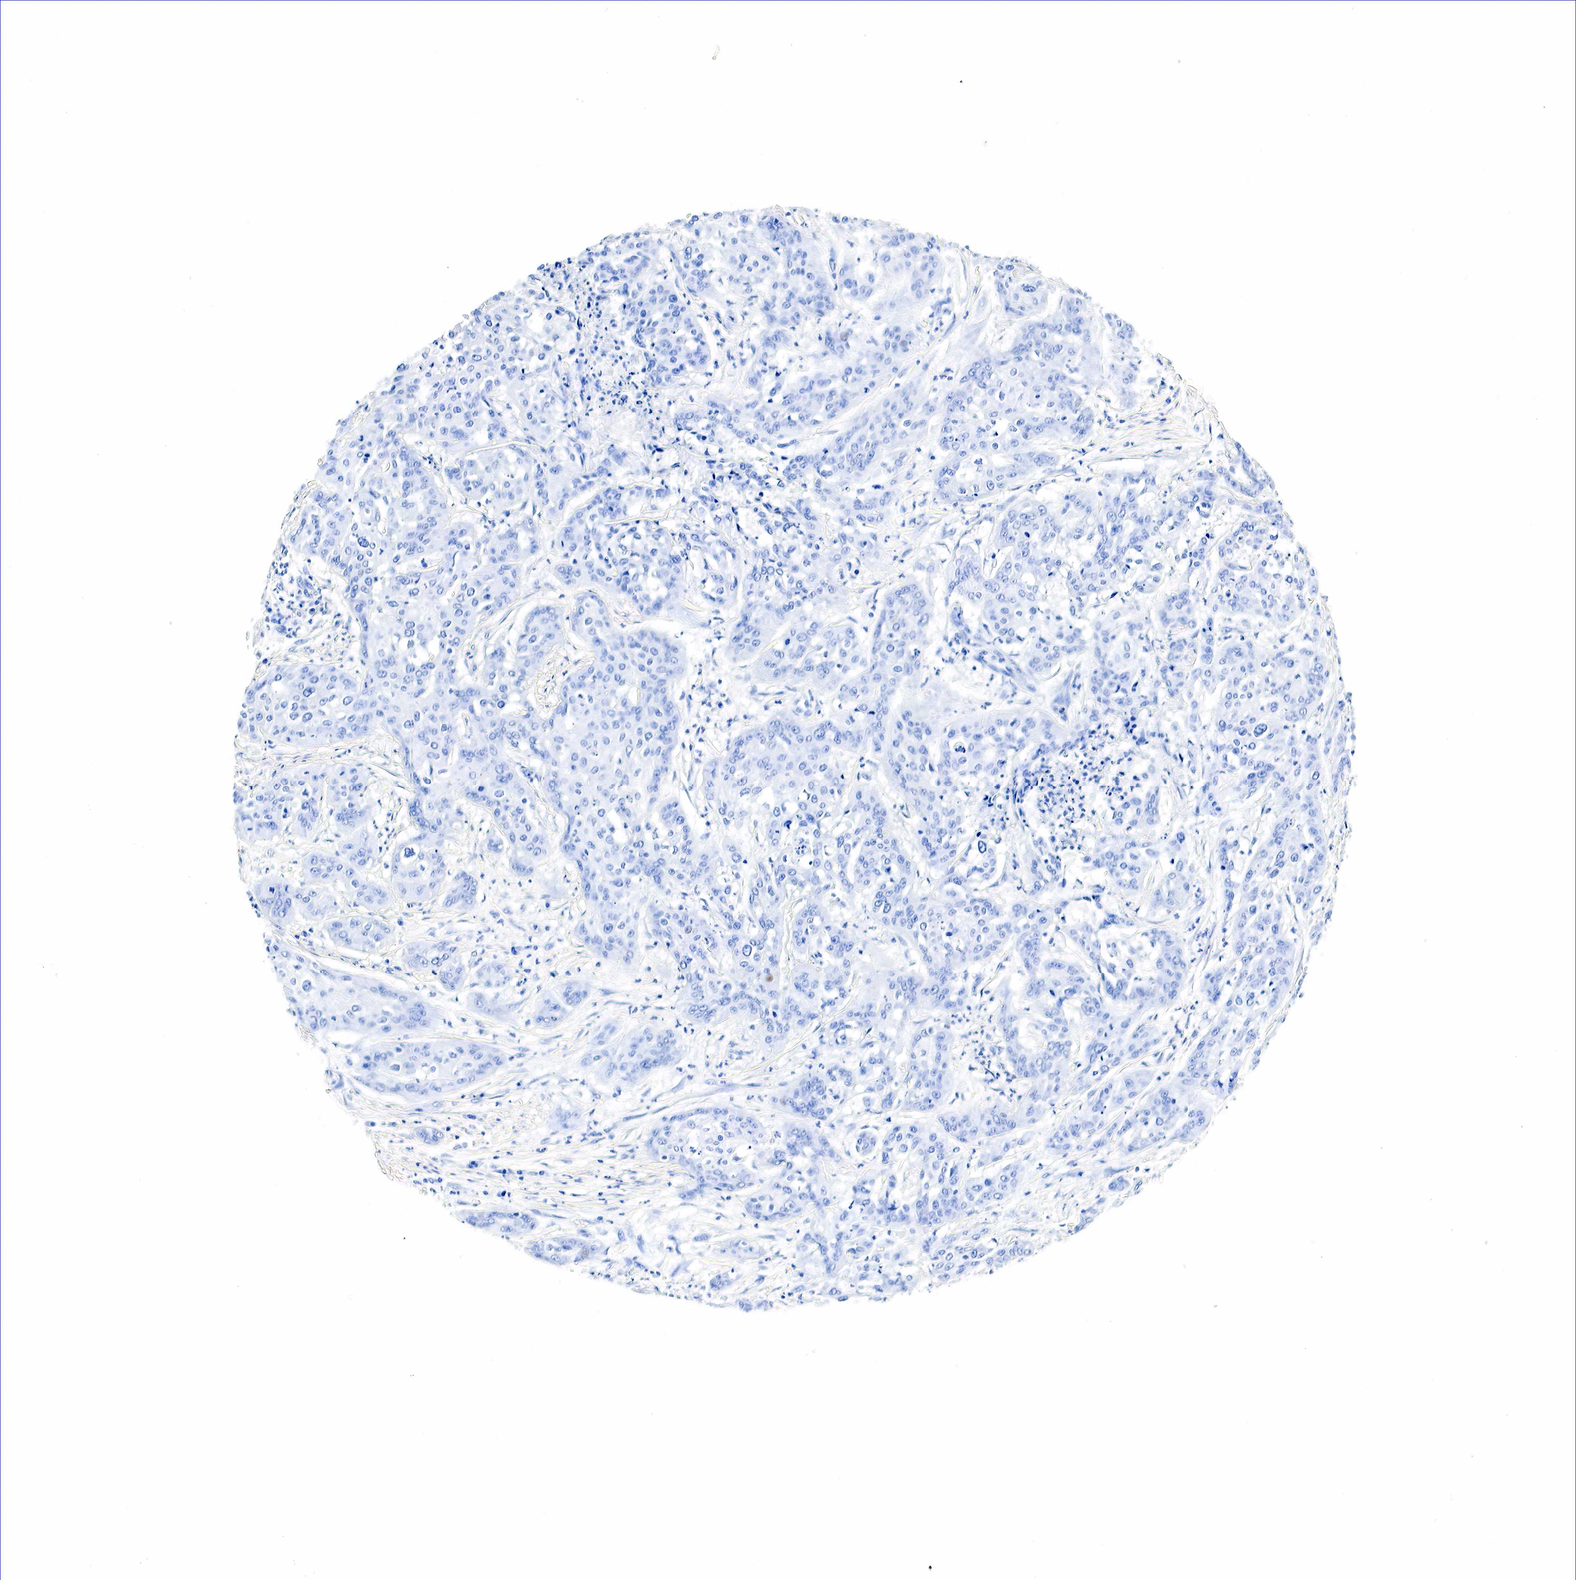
{"staining": {"intensity": "negative", "quantity": "none", "location": "none"}, "tissue": "cervical cancer", "cell_type": "Tumor cells", "image_type": "cancer", "snomed": [{"axis": "morphology", "description": "Squamous cell carcinoma, NOS"}, {"axis": "topography", "description": "Cervix"}], "caption": "This photomicrograph is of cervical cancer (squamous cell carcinoma) stained with immunohistochemistry to label a protein in brown with the nuclei are counter-stained blue. There is no positivity in tumor cells. (IHC, brightfield microscopy, high magnification).", "gene": "ACP3", "patient": {"sex": "female", "age": 41}}